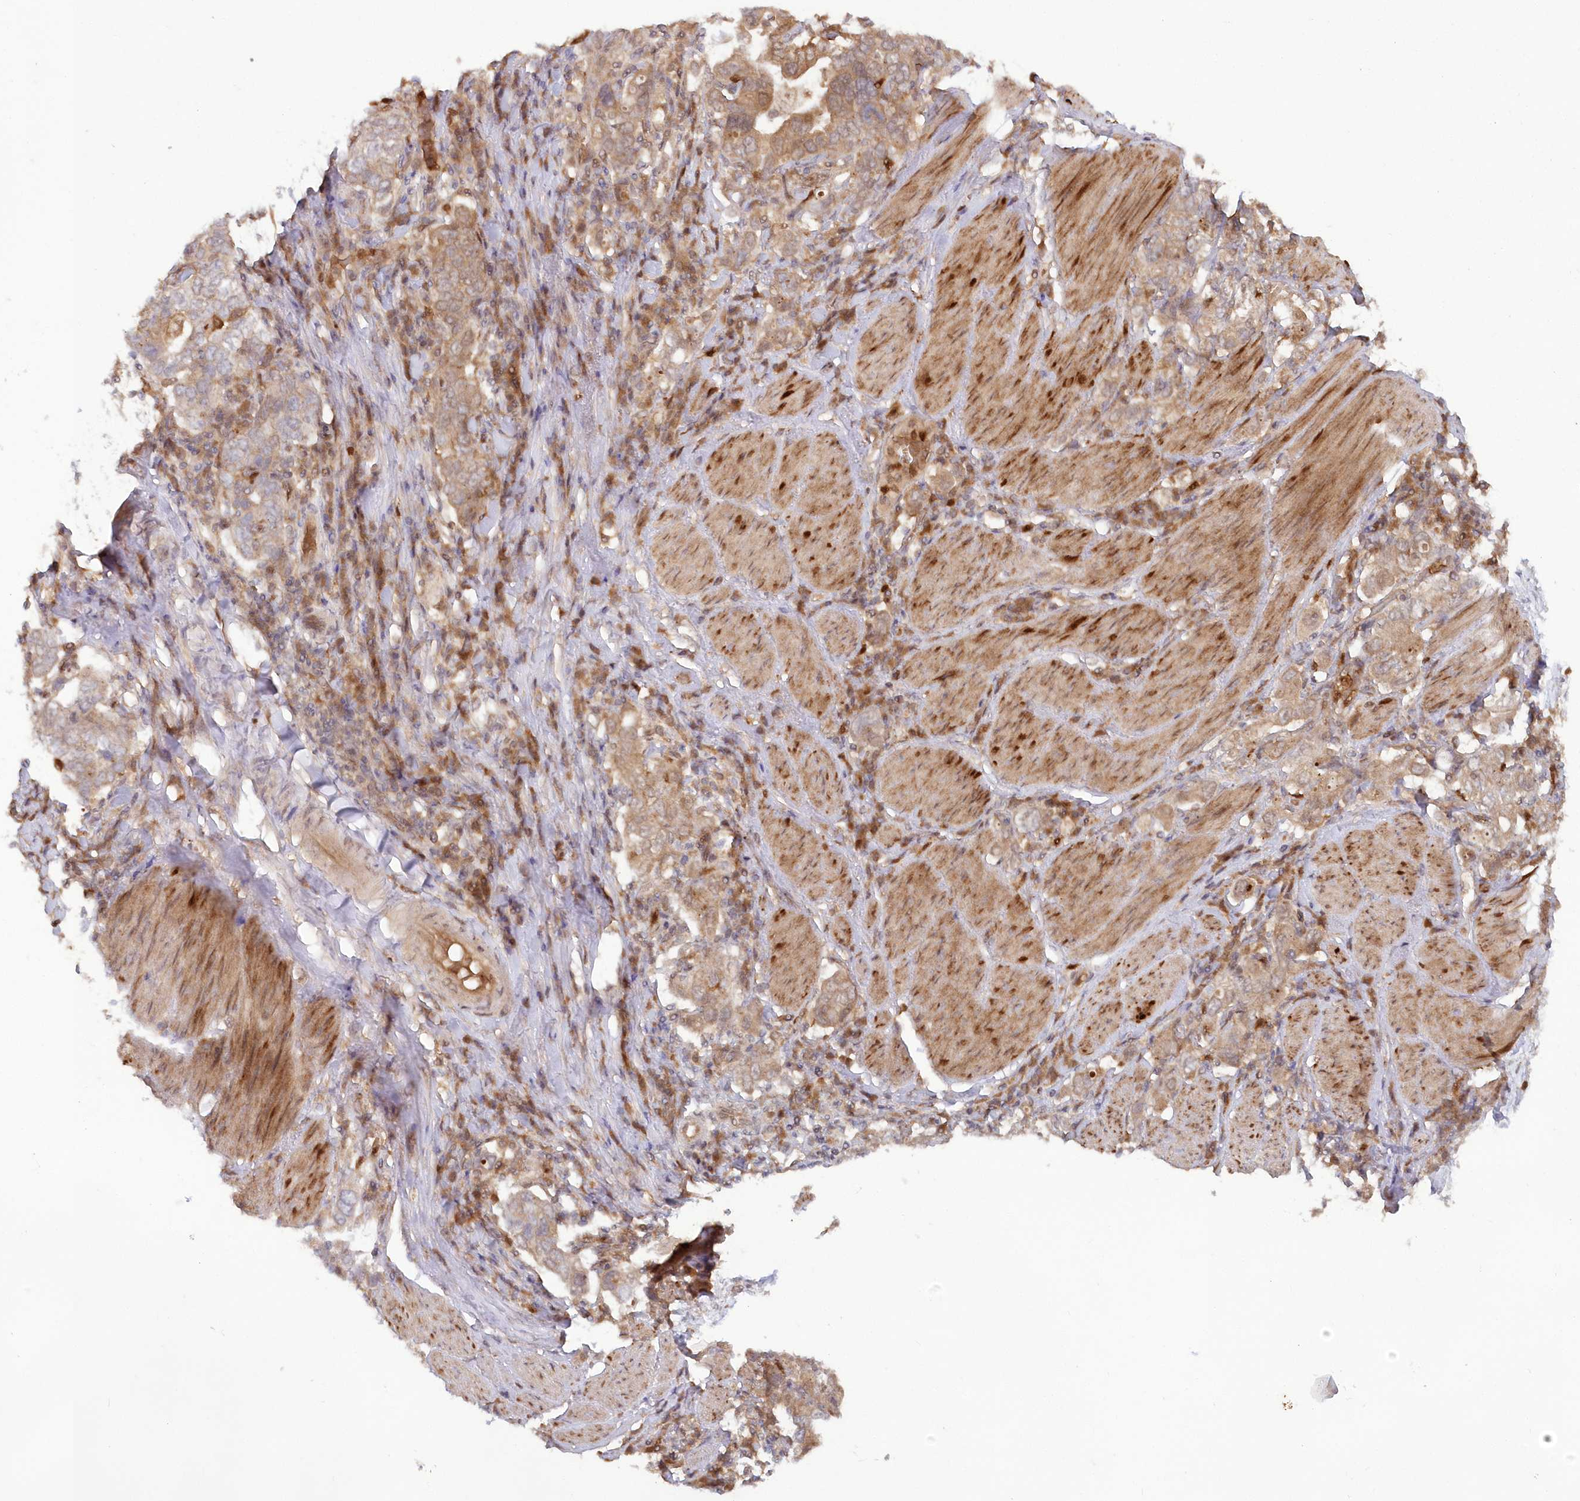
{"staining": {"intensity": "moderate", "quantity": ">75%", "location": "cytoplasmic/membranous"}, "tissue": "stomach cancer", "cell_type": "Tumor cells", "image_type": "cancer", "snomed": [{"axis": "morphology", "description": "Adenocarcinoma, NOS"}, {"axis": "topography", "description": "Stomach, upper"}], "caption": "Adenocarcinoma (stomach) stained with DAB immunohistochemistry (IHC) exhibits medium levels of moderate cytoplasmic/membranous positivity in about >75% of tumor cells. (DAB (3,3'-diaminobenzidine) IHC, brown staining for protein, blue staining for nuclei).", "gene": "GBE1", "patient": {"sex": "male", "age": 62}}